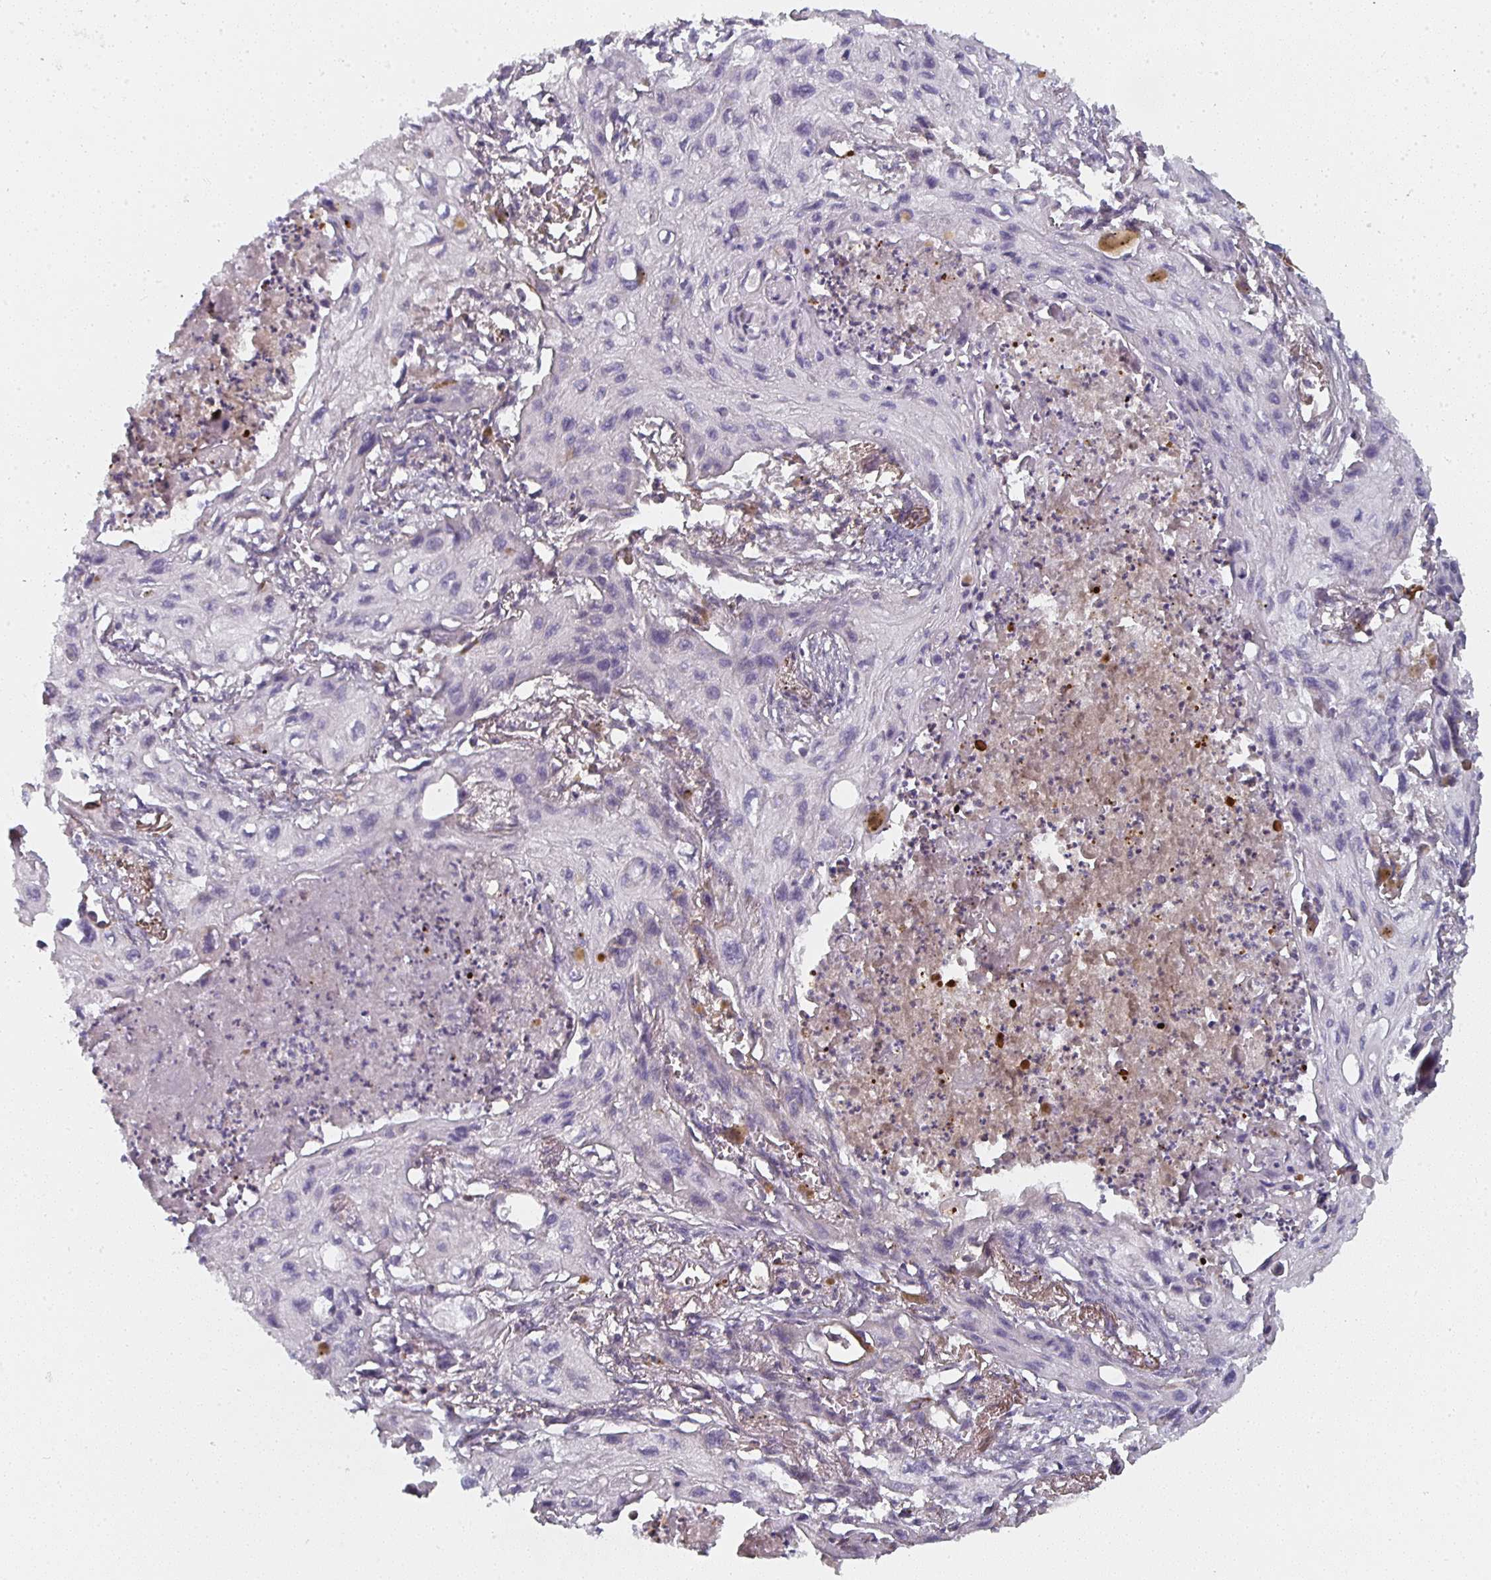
{"staining": {"intensity": "negative", "quantity": "none", "location": "none"}, "tissue": "lung cancer", "cell_type": "Tumor cells", "image_type": "cancer", "snomed": [{"axis": "morphology", "description": "Squamous cell carcinoma, NOS"}, {"axis": "topography", "description": "Lung"}], "caption": "IHC histopathology image of neoplastic tissue: human lung cancer (squamous cell carcinoma) stained with DAB demonstrates no significant protein staining in tumor cells.", "gene": "CTHRC1", "patient": {"sex": "male", "age": 71}}